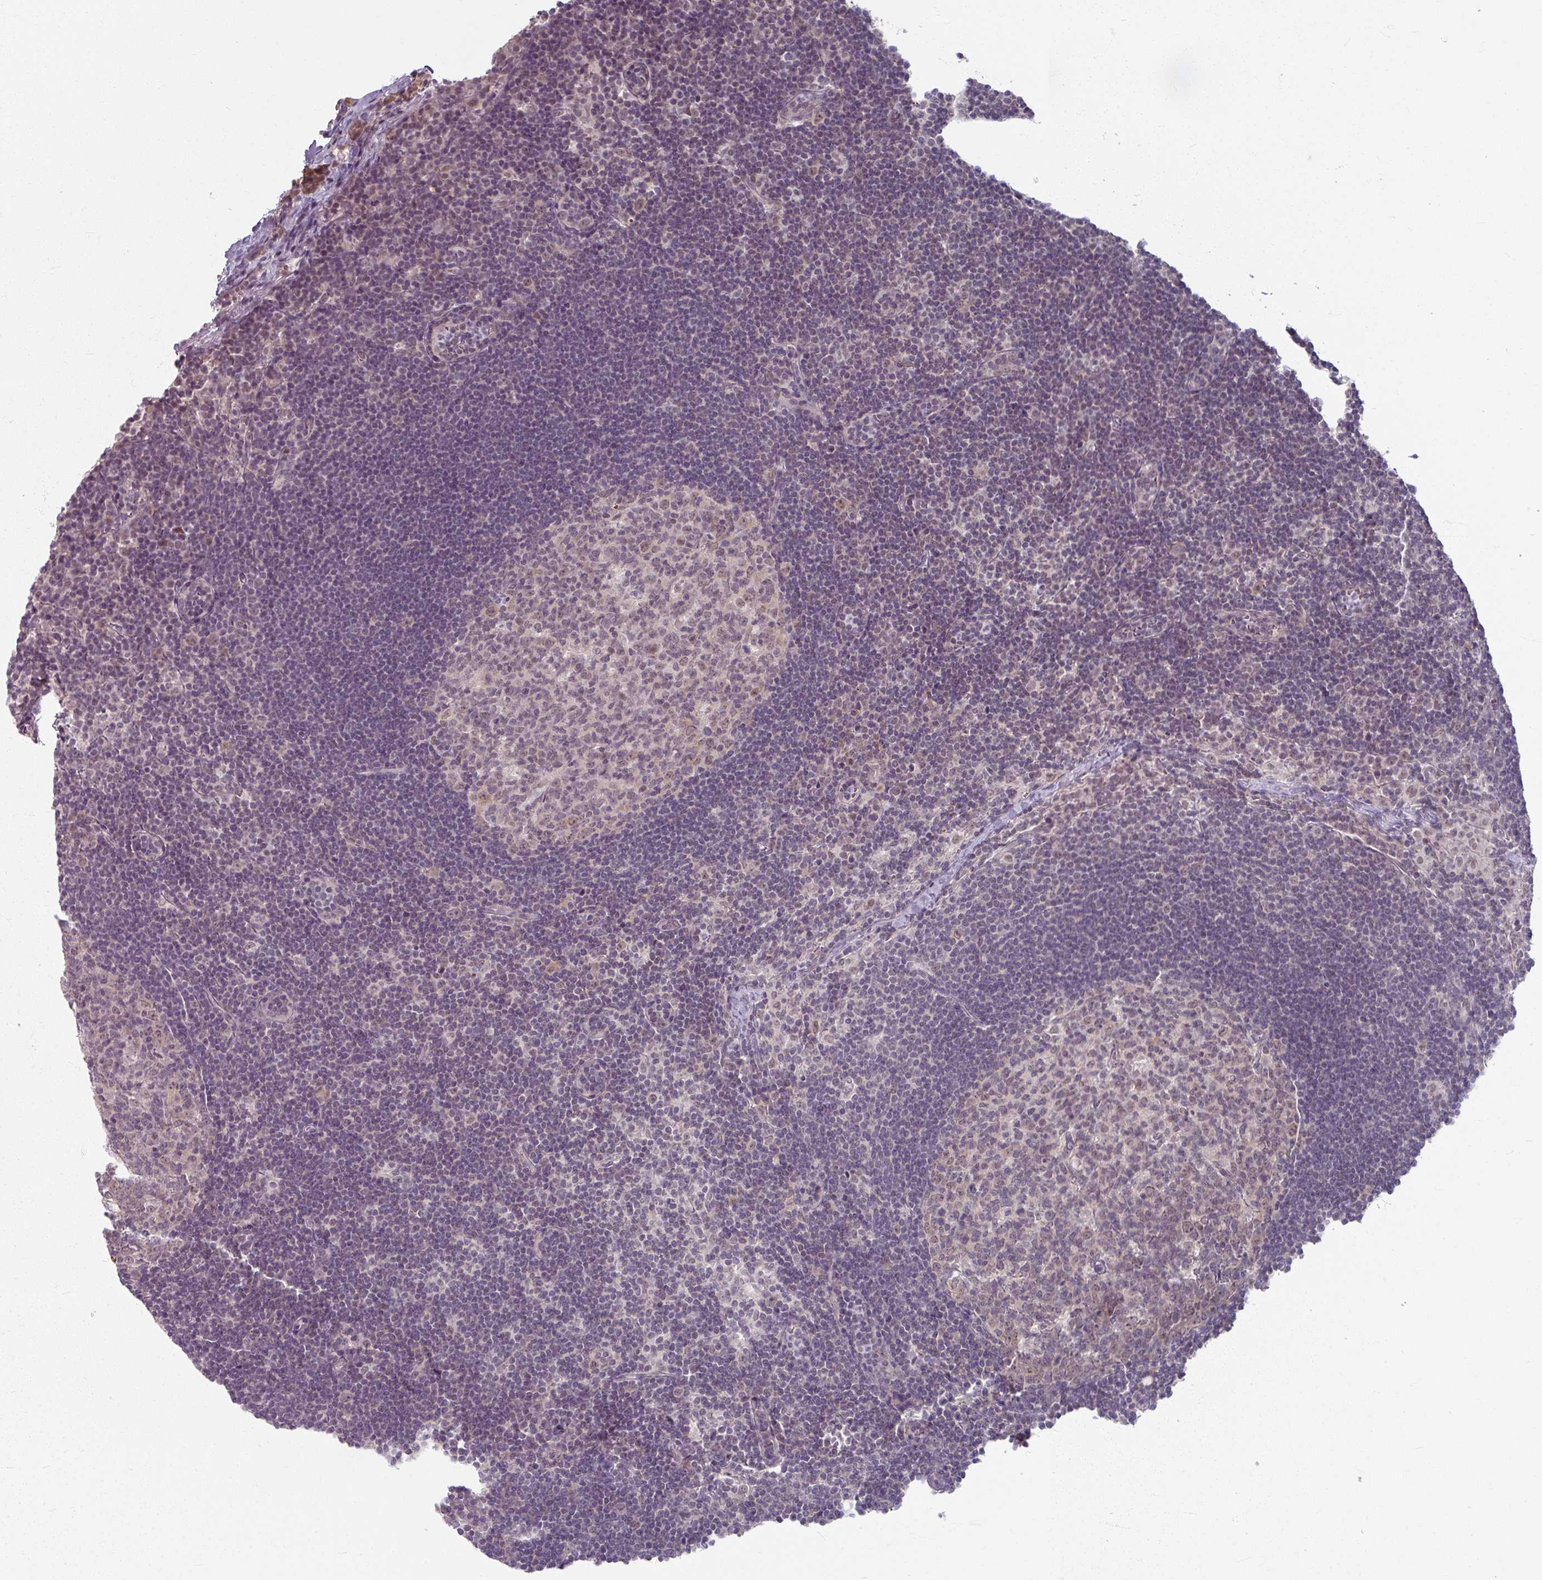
{"staining": {"intensity": "weak", "quantity": "25%-75%", "location": "cytoplasmic/membranous"}, "tissue": "lymph node", "cell_type": "Germinal center cells", "image_type": "normal", "snomed": [{"axis": "morphology", "description": "Normal tissue, NOS"}, {"axis": "topography", "description": "Lymph node"}], "caption": "This is a micrograph of IHC staining of benign lymph node, which shows weak expression in the cytoplasmic/membranous of germinal center cells.", "gene": "KMT5C", "patient": {"sex": "female", "age": 29}}